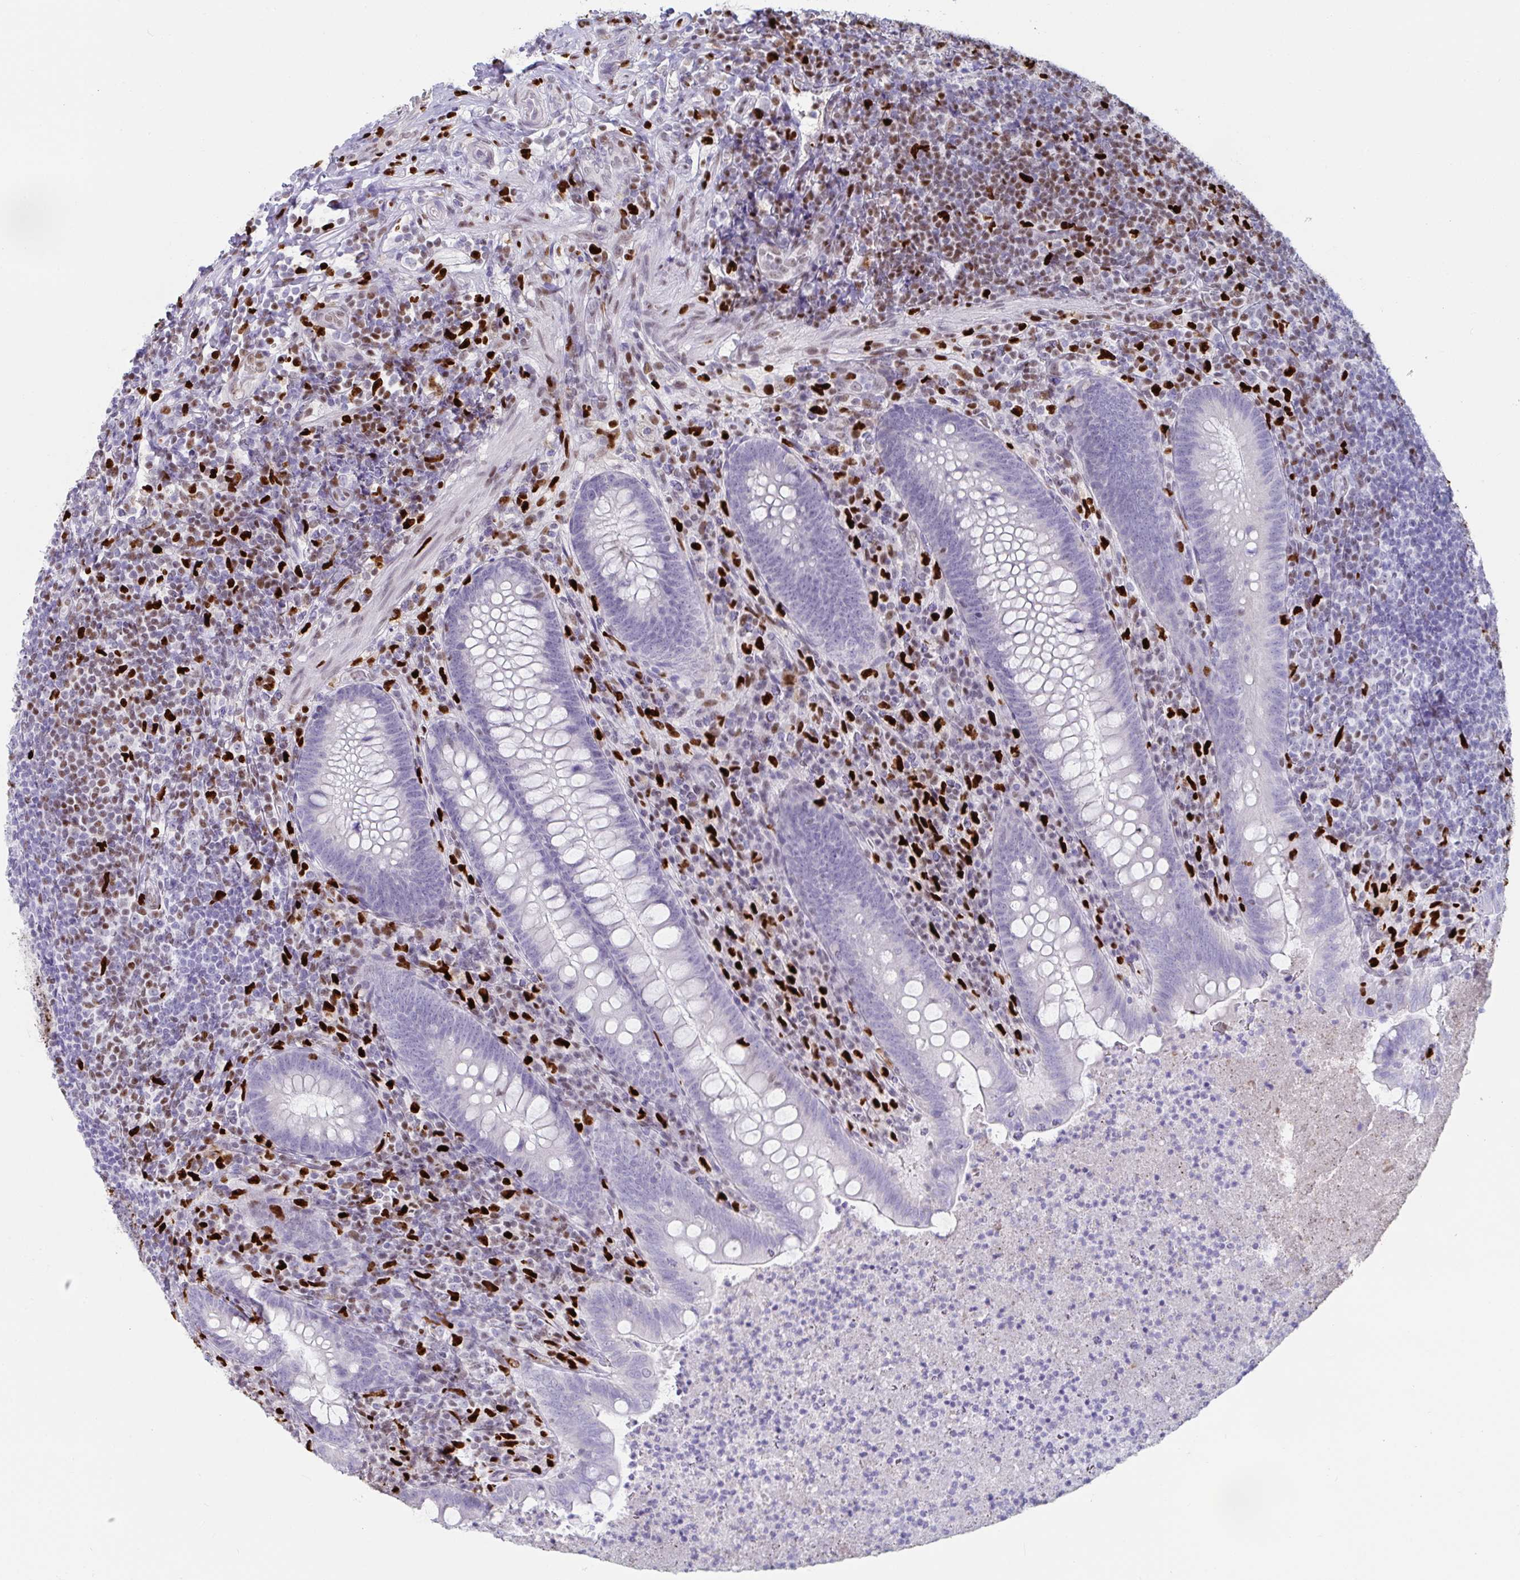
{"staining": {"intensity": "negative", "quantity": "none", "location": "none"}, "tissue": "appendix", "cell_type": "Glandular cells", "image_type": "normal", "snomed": [{"axis": "morphology", "description": "Normal tissue, NOS"}, {"axis": "topography", "description": "Appendix"}], "caption": "Immunohistochemical staining of unremarkable appendix shows no significant staining in glandular cells. (DAB immunohistochemistry (IHC) visualized using brightfield microscopy, high magnification).", "gene": "ZNF586", "patient": {"sex": "male", "age": 47}}